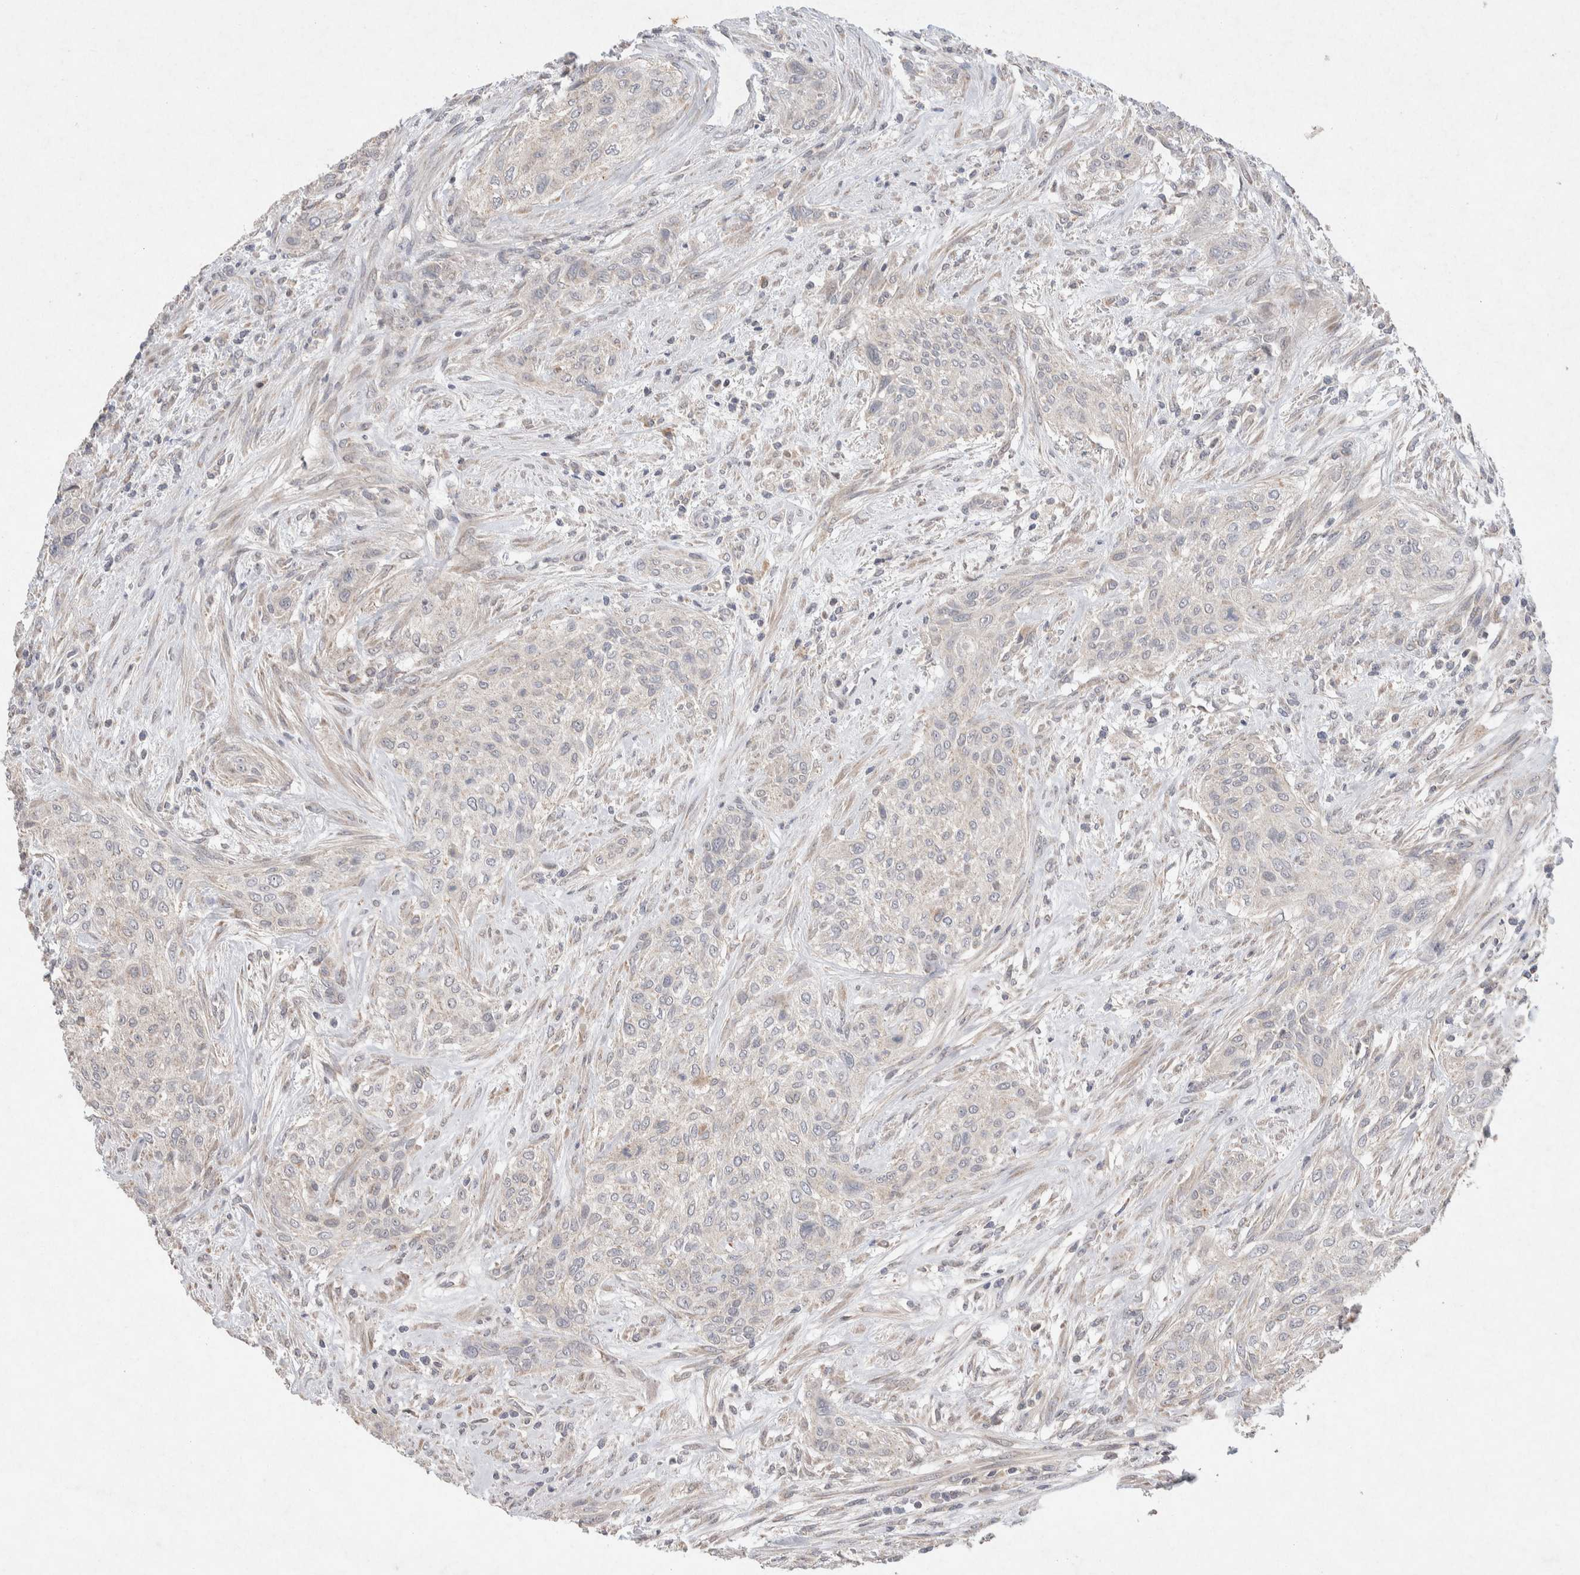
{"staining": {"intensity": "weak", "quantity": "<25%", "location": "cytoplasmic/membranous"}, "tissue": "urothelial cancer", "cell_type": "Tumor cells", "image_type": "cancer", "snomed": [{"axis": "morphology", "description": "Urothelial carcinoma, Low grade"}, {"axis": "morphology", "description": "Urothelial carcinoma, High grade"}, {"axis": "topography", "description": "Urinary bladder"}], "caption": "Immunohistochemistry image of human urothelial carcinoma (high-grade) stained for a protein (brown), which shows no positivity in tumor cells.", "gene": "CMTM4", "patient": {"sex": "male", "age": 35}}